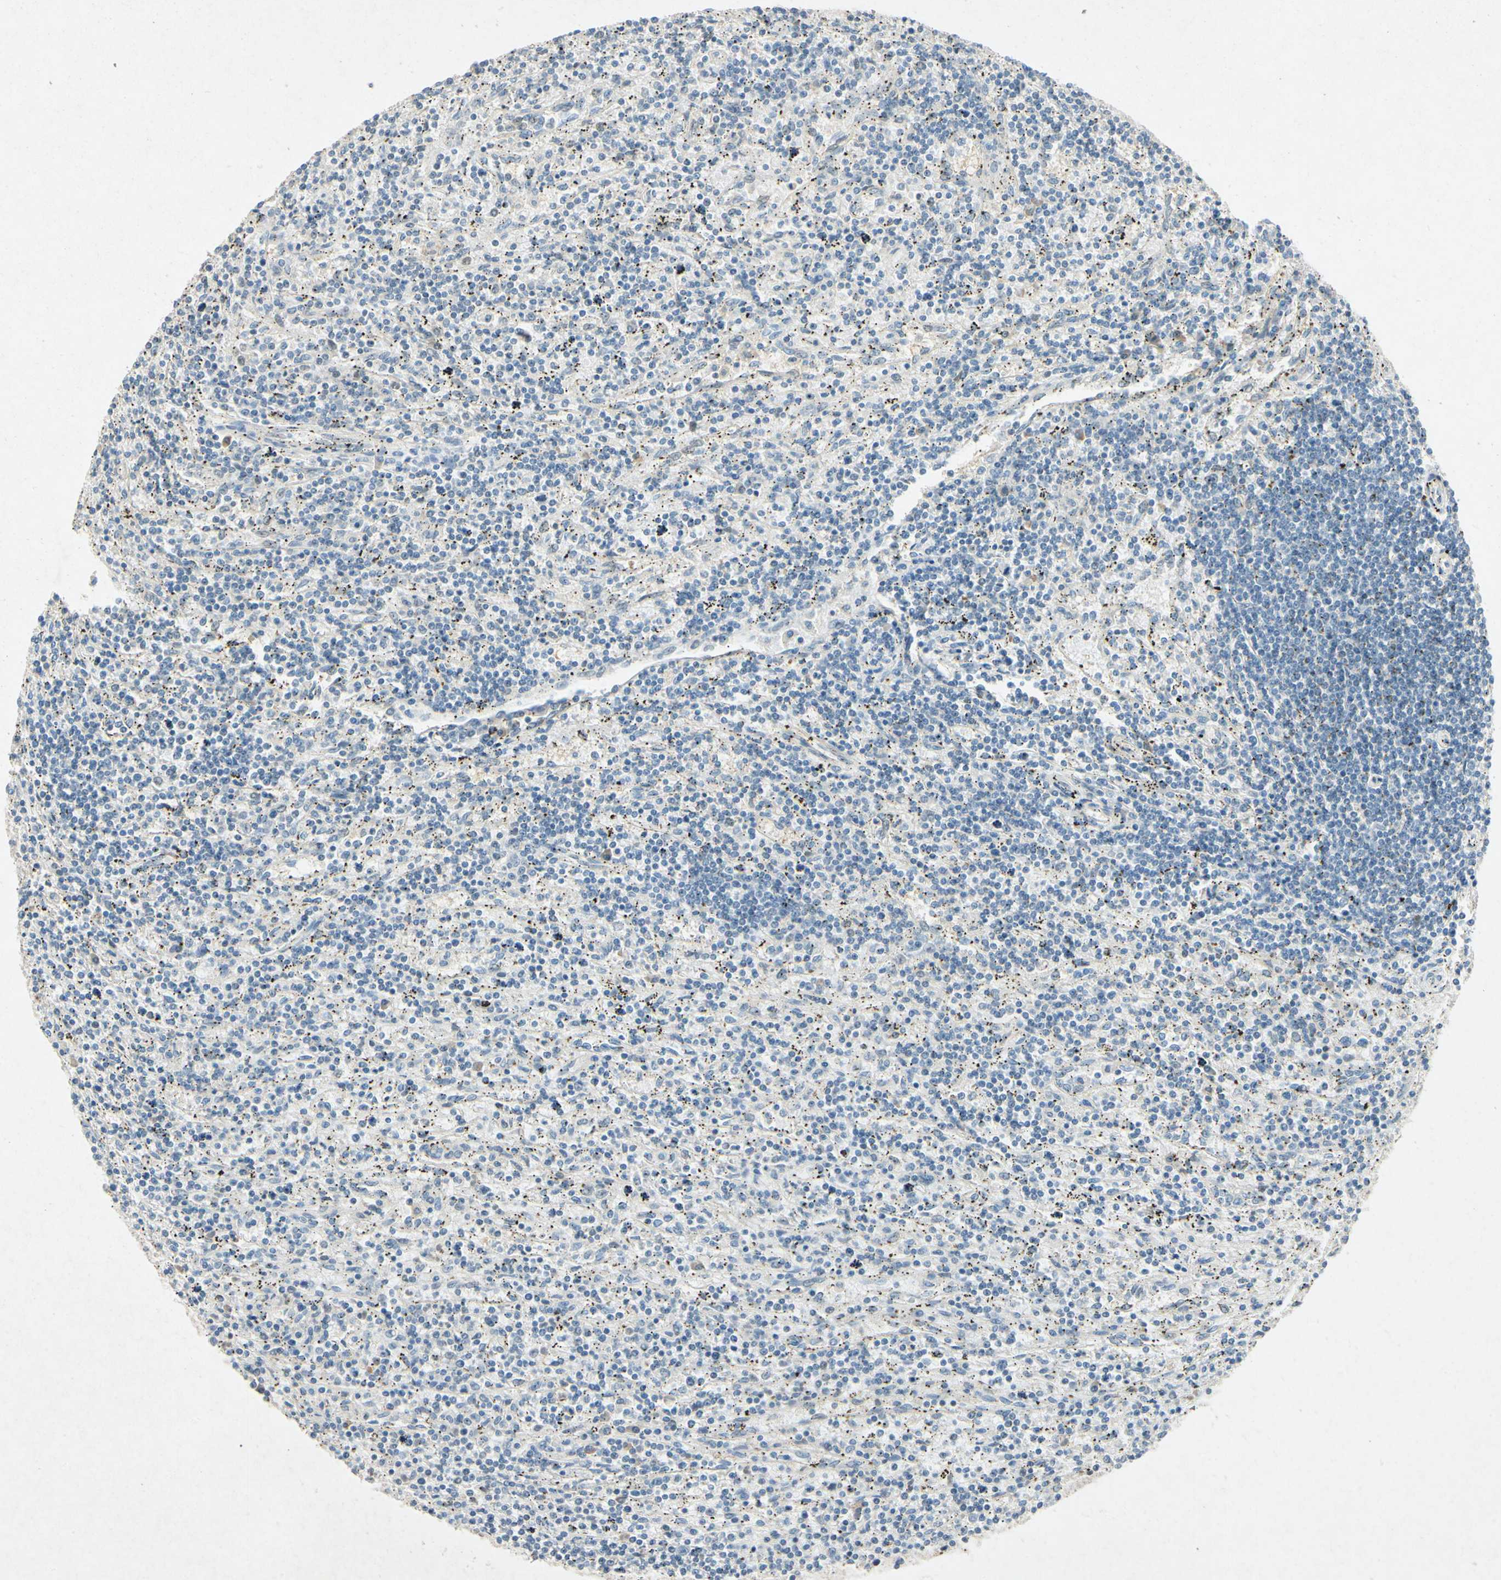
{"staining": {"intensity": "negative", "quantity": "none", "location": "none"}, "tissue": "lymphoma", "cell_type": "Tumor cells", "image_type": "cancer", "snomed": [{"axis": "morphology", "description": "Malignant lymphoma, non-Hodgkin's type, Low grade"}, {"axis": "topography", "description": "Spleen"}], "caption": "There is no significant positivity in tumor cells of lymphoma.", "gene": "HSPA1B", "patient": {"sex": "male", "age": 76}}